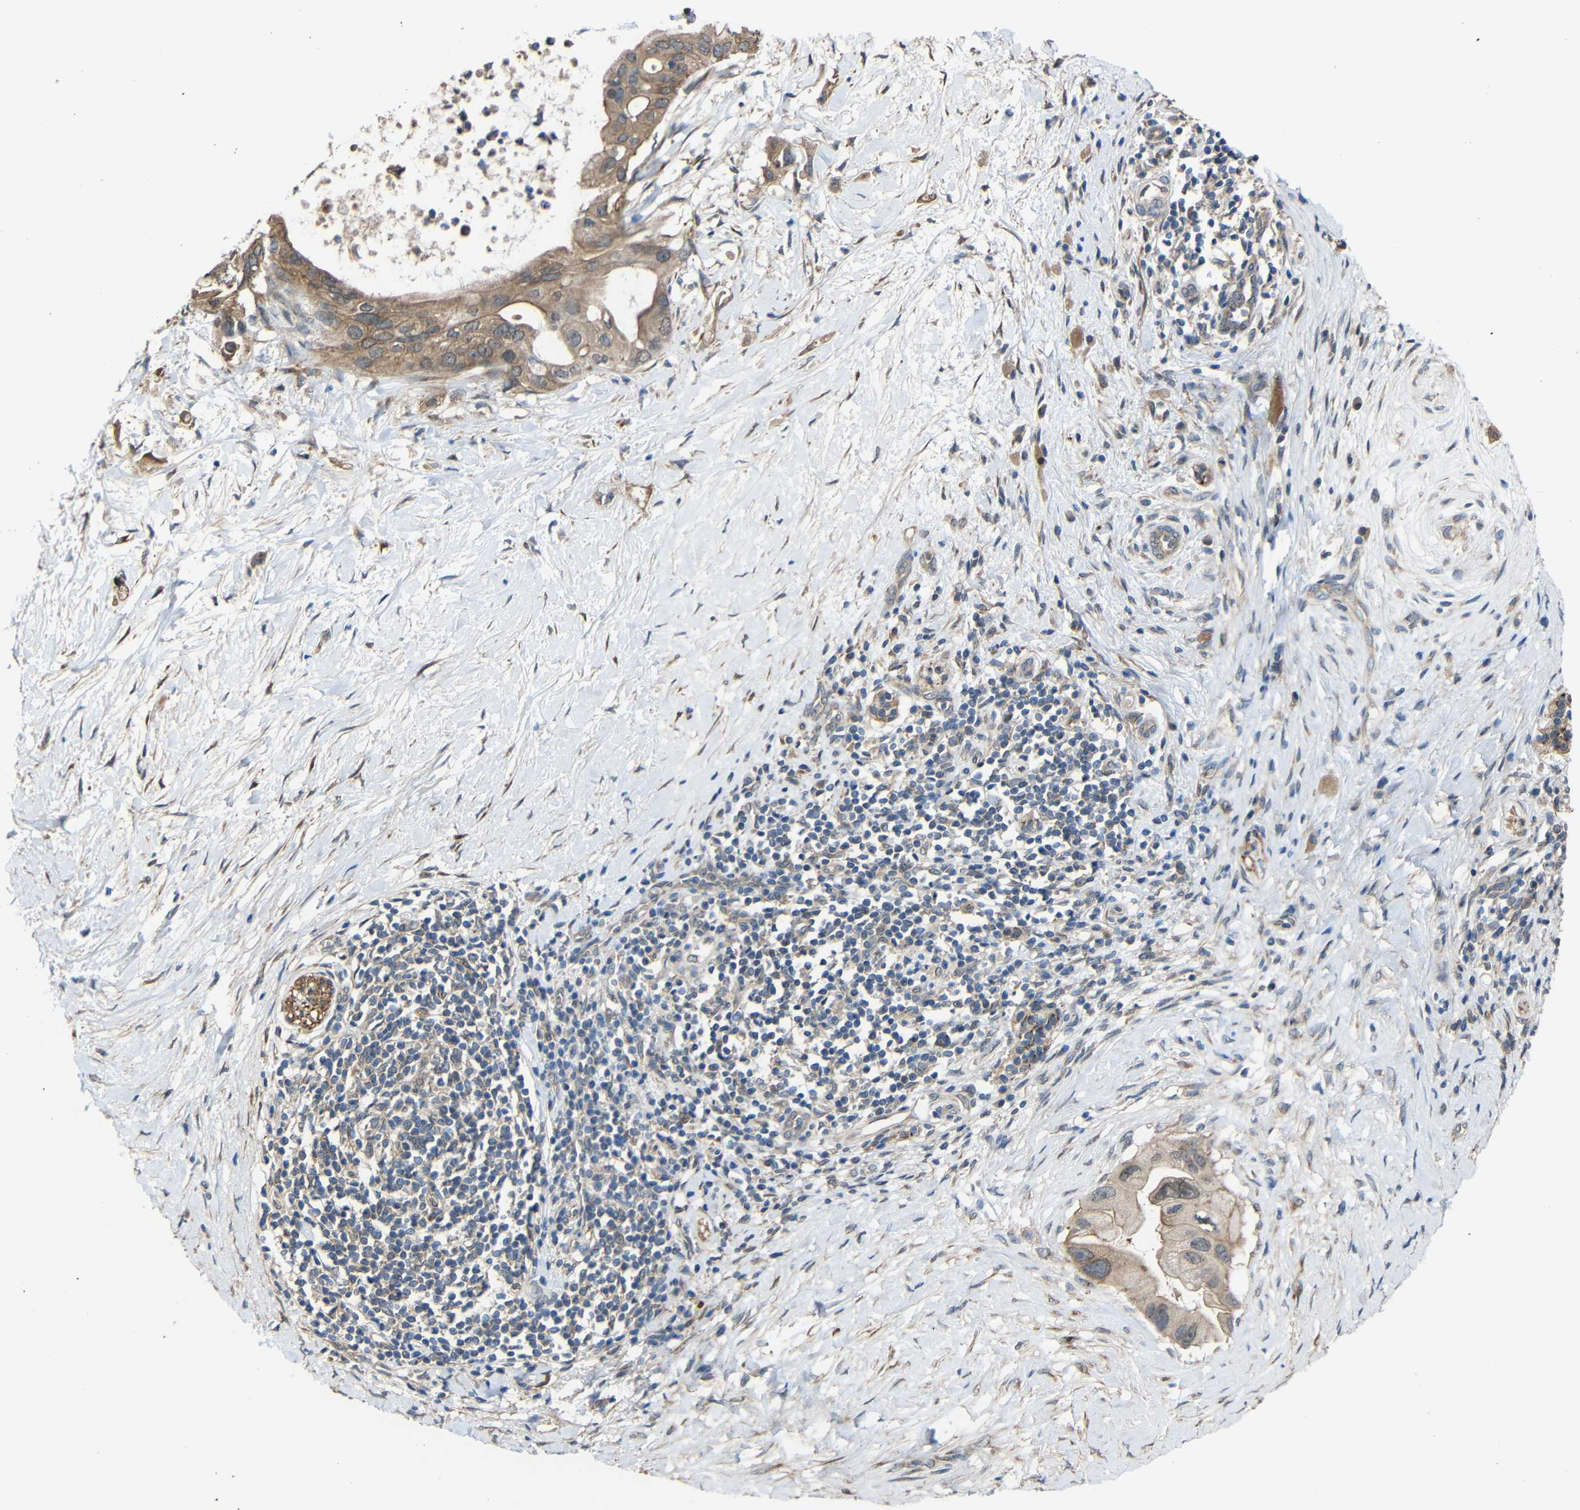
{"staining": {"intensity": "moderate", "quantity": ">75%", "location": "cytoplasmic/membranous"}, "tissue": "pancreatic cancer", "cell_type": "Tumor cells", "image_type": "cancer", "snomed": [{"axis": "morphology", "description": "Adenocarcinoma, NOS"}, {"axis": "topography", "description": "Pancreas"}], "caption": "A micrograph of human adenocarcinoma (pancreatic) stained for a protein demonstrates moderate cytoplasmic/membranous brown staining in tumor cells.", "gene": "CHST9", "patient": {"sex": "male", "age": 55}}